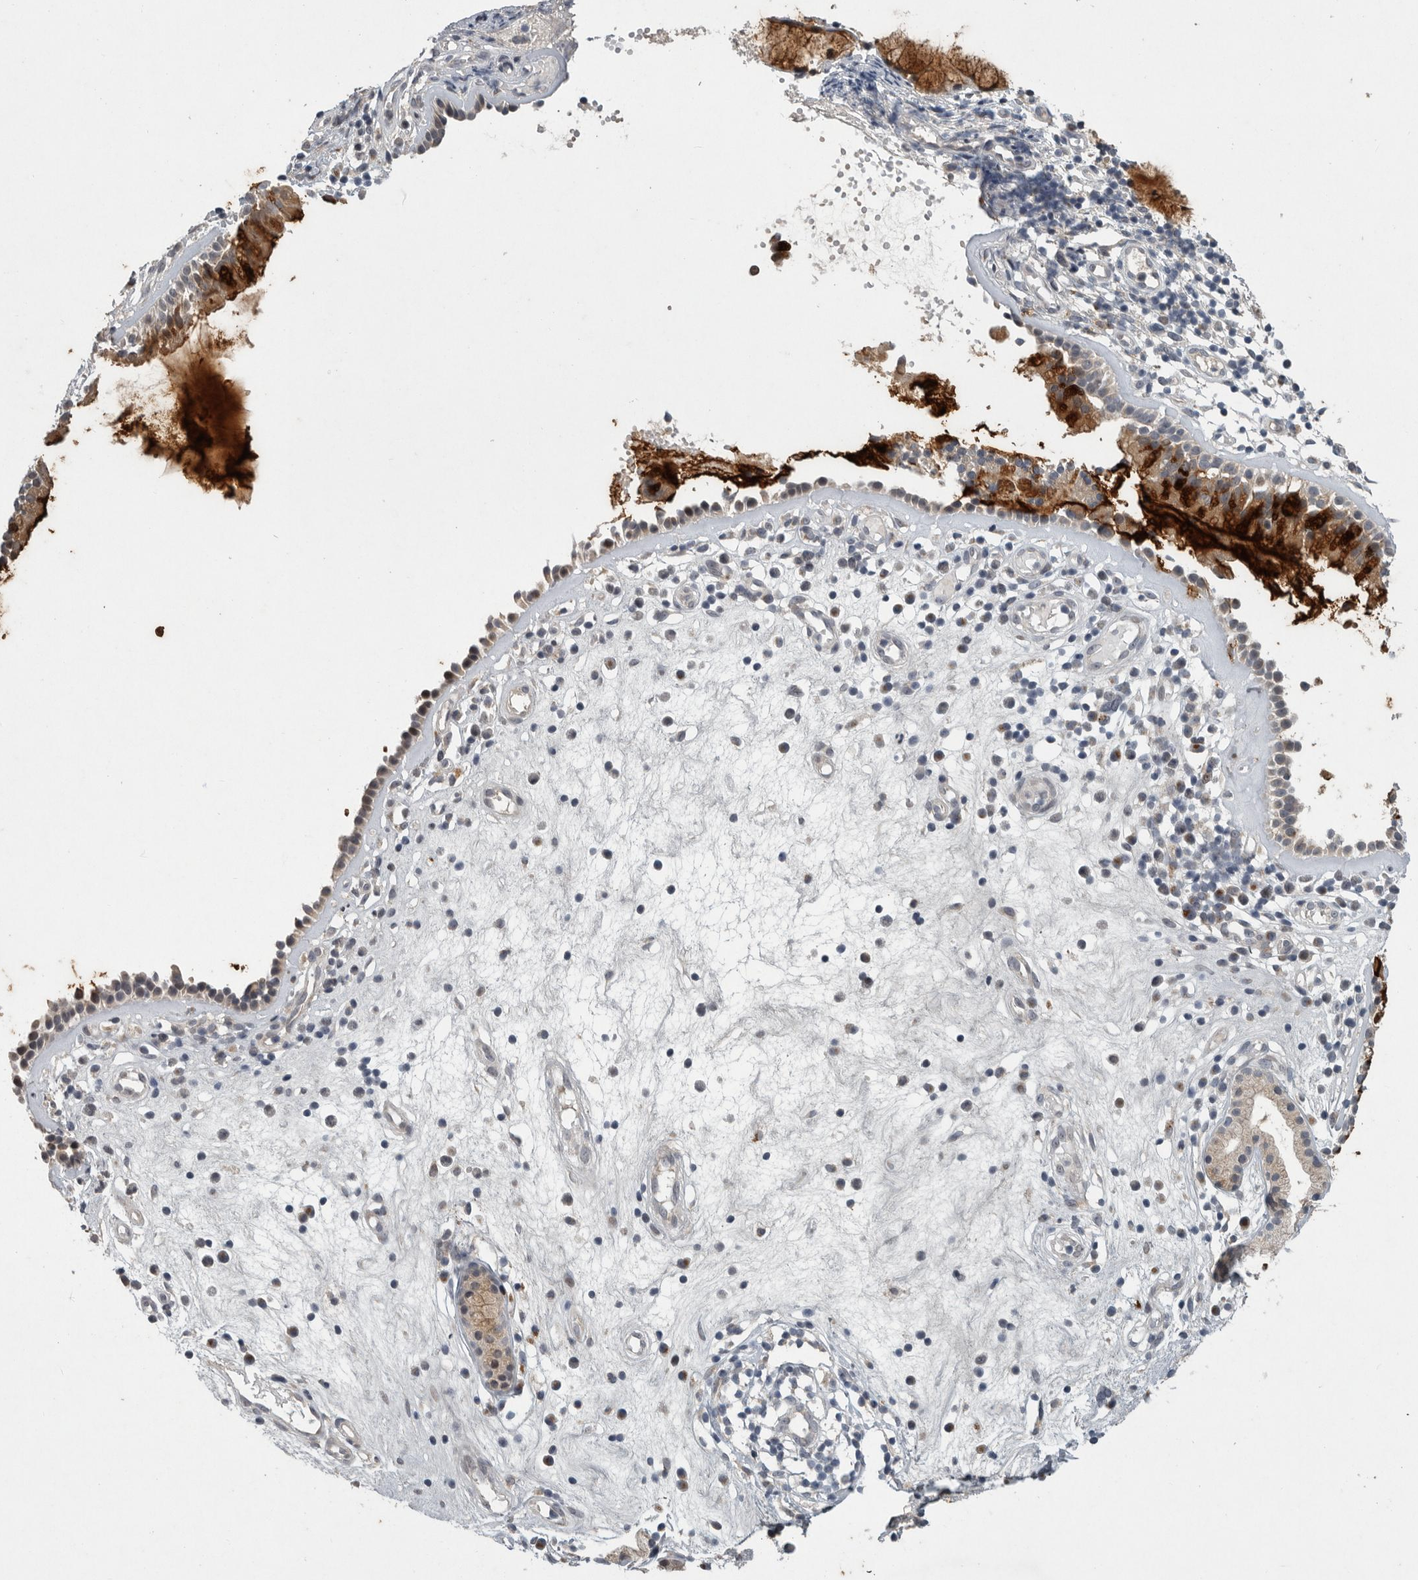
{"staining": {"intensity": "strong", "quantity": "25%-75%", "location": "cytoplasmic/membranous"}, "tissue": "nasopharynx", "cell_type": "Respiratory epithelial cells", "image_type": "normal", "snomed": [{"axis": "morphology", "description": "Normal tissue, NOS"}, {"axis": "topography", "description": "Nasopharynx"}], "caption": "IHC of unremarkable nasopharynx demonstrates high levels of strong cytoplasmic/membranous expression in approximately 25%-75% of respiratory epithelial cells.", "gene": "MAN2A1", "patient": {"sex": "female", "age": 39}}